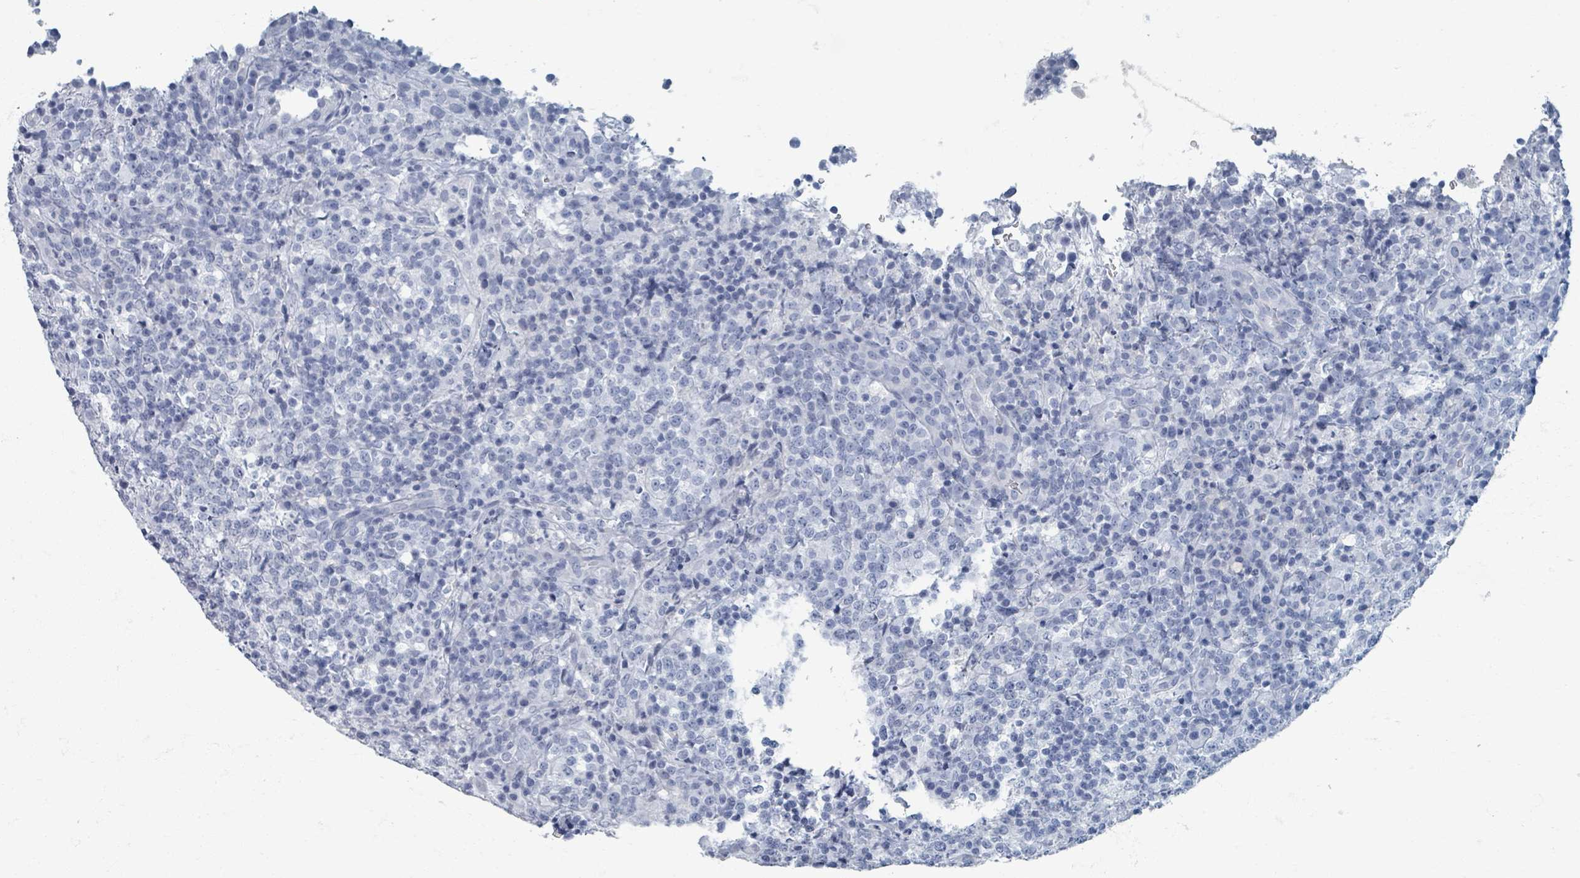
{"staining": {"intensity": "negative", "quantity": "none", "location": "none"}, "tissue": "lymphoma", "cell_type": "Tumor cells", "image_type": "cancer", "snomed": [{"axis": "morphology", "description": "Malignant lymphoma, non-Hodgkin's type, High grade"}, {"axis": "topography", "description": "Lymph node"}], "caption": "IHC image of neoplastic tissue: lymphoma stained with DAB (3,3'-diaminobenzidine) shows no significant protein staining in tumor cells.", "gene": "TAS2R1", "patient": {"sex": "male", "age": 54}}